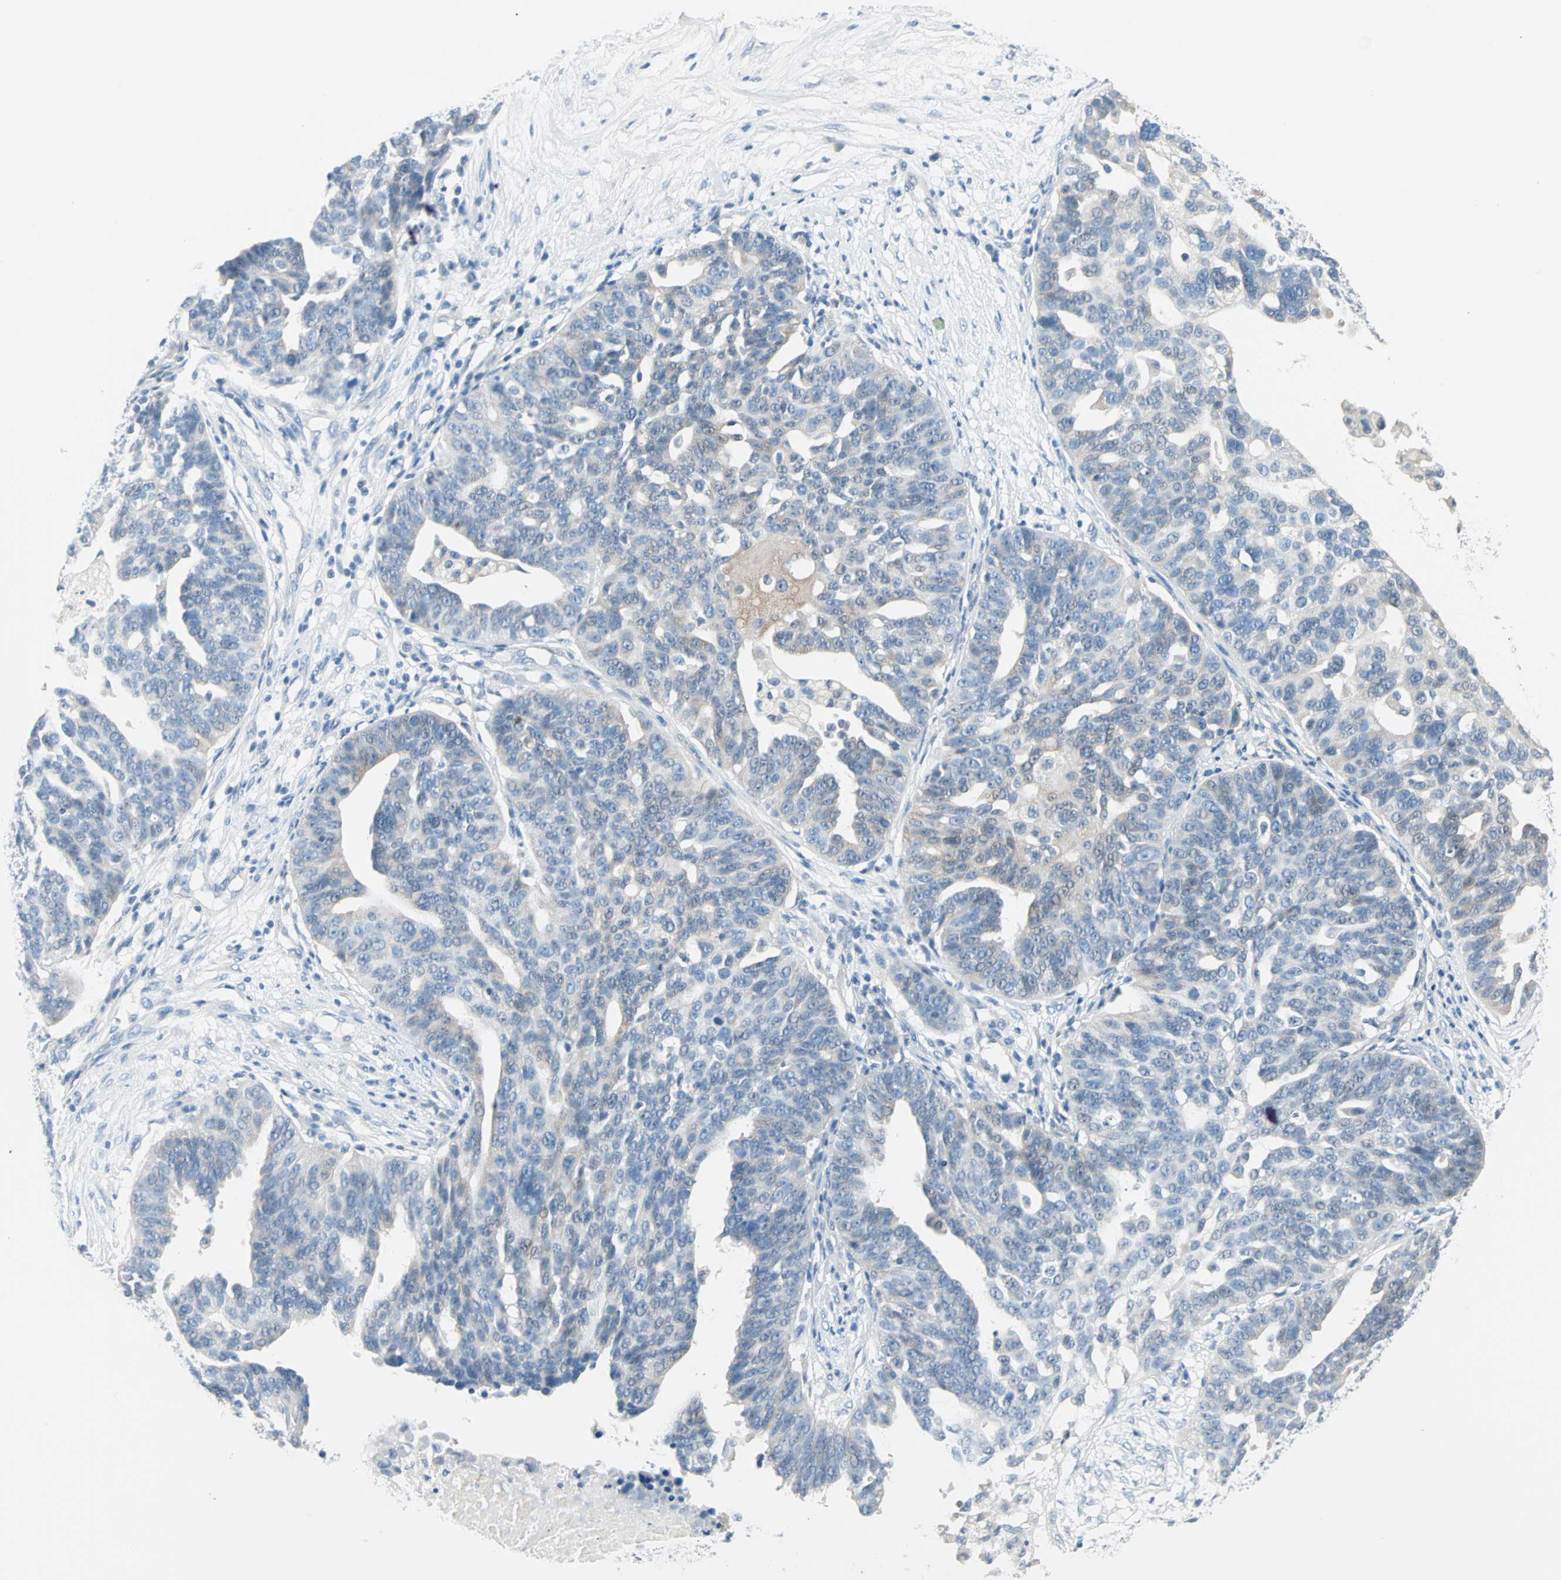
{"staining": {"intensity": "negative", "quantity": "none", "location": "none"}, "tissue": "ovarian cancer", "cell_type": "Tumor cells", "image_type": "cancer", "snomed": [{"axis": "morphology", "description": "Cystadenocarcinoma, serous, NOS"}, {"axis": "topography", "description": "Ovary"}], "caption": "Immunohistochemistry image of neoplastic tissue: human ovarian serous cystadenocarcinoma stained with DAB (3,3'-diaminobenzidine) demonstrates no significant protein staining in tumor cells. The staining was performed using DAB to visualize the protein expression in brown, while the nuclei were stained in blue with hematoxylin (Magnification: 20x).", "gene": "SULT1C2", "patient": {"sex": "female", "age": 59}}